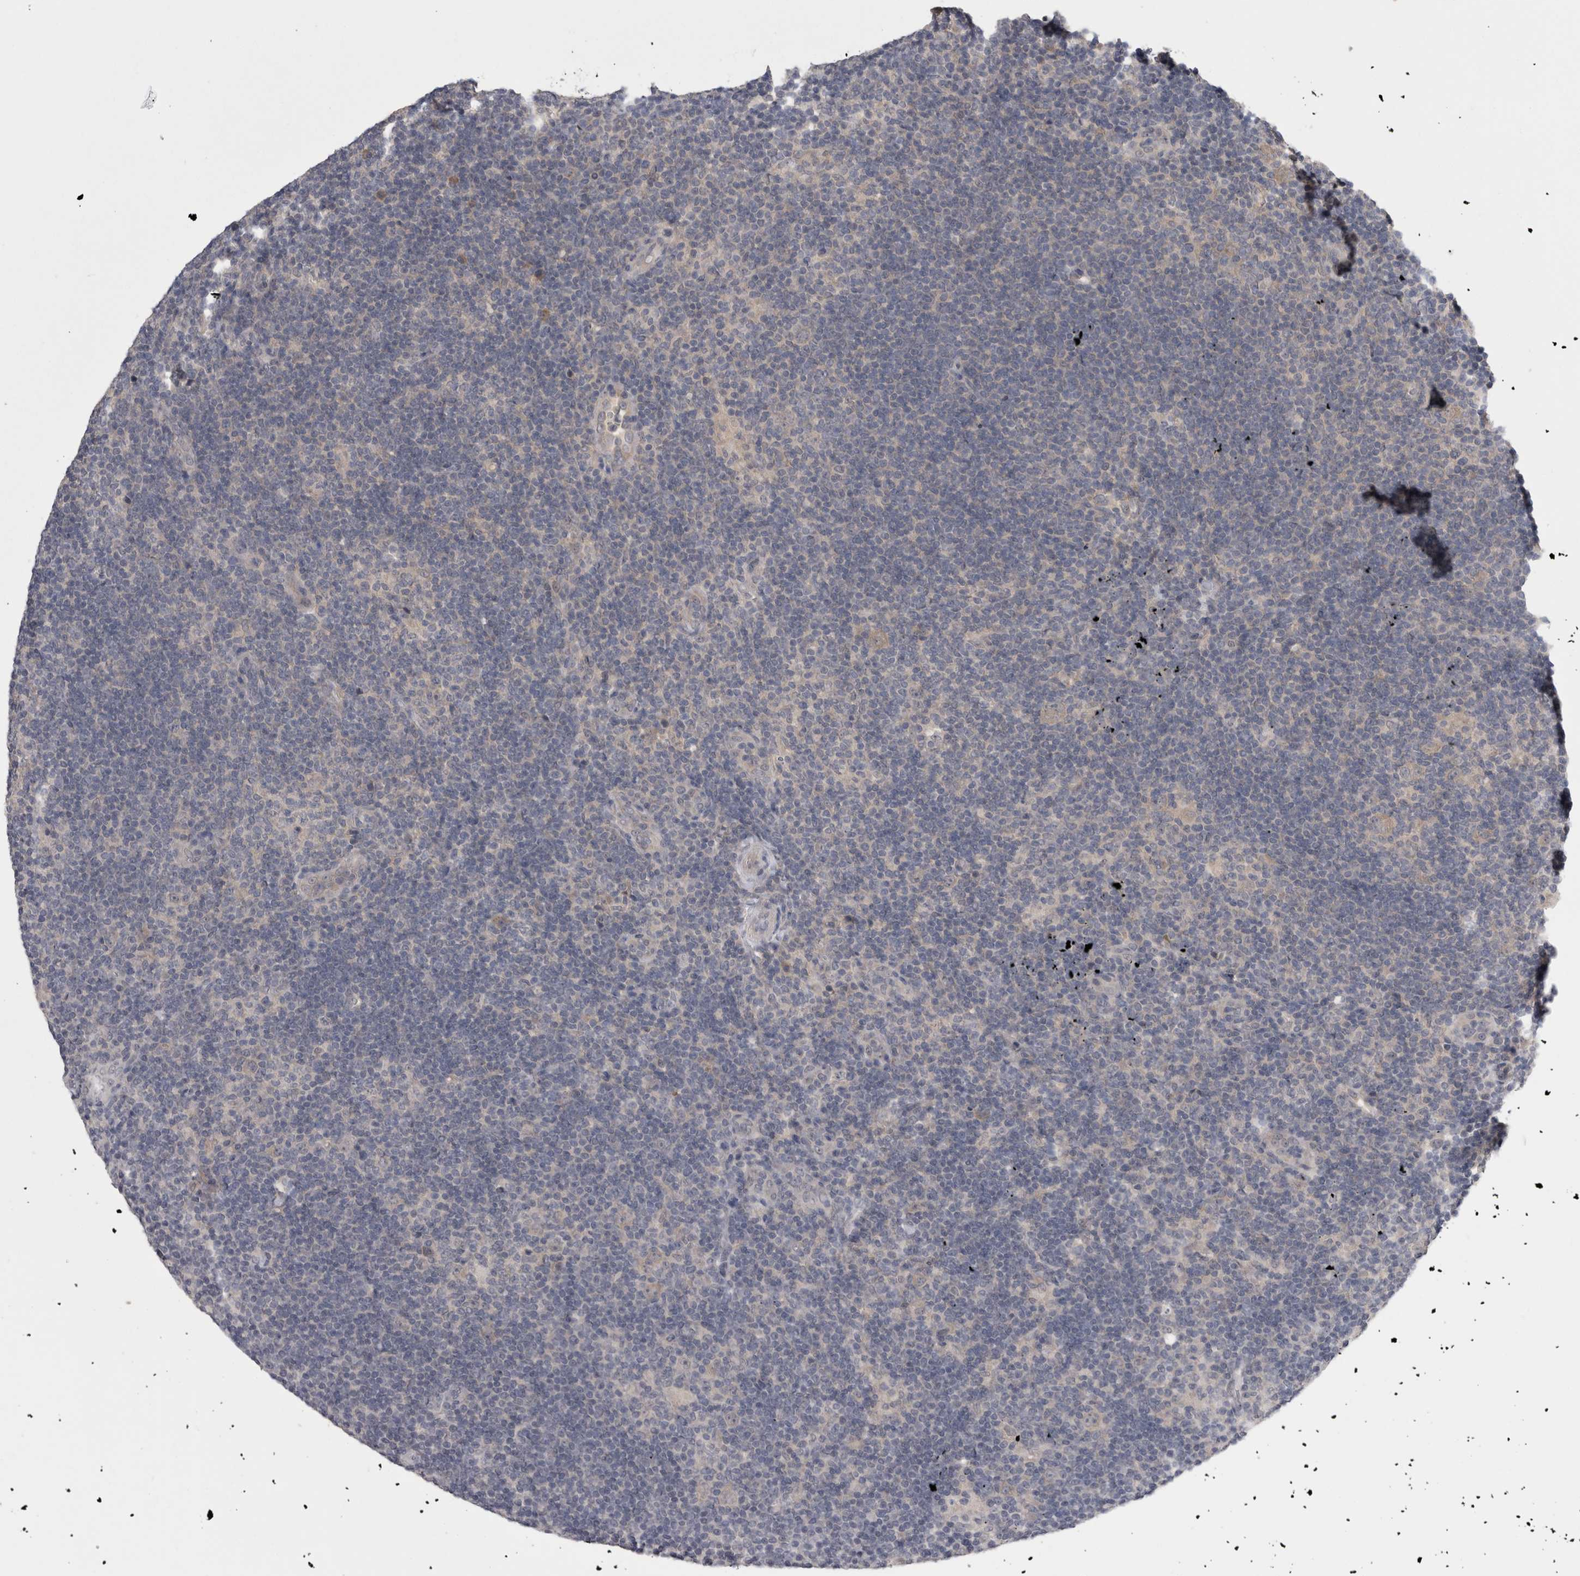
{"staining": {"intensity": "weak", "quantity": "25%-75%", "location": "cytoplasmic/membranous"}, "tissue": "lymphoma", "cell_type": "Tumor cells", "image_type": "cancer", "snomed": [{"axis": "morphology", "description": "Hodgkin's disease, NOS"}, {"axis": "topography", "description": "Lymph node"}], "caption": "A micrograph showing weak cytoplasmic/membranous positivity in about 25%-75% of tumor cells in Hodgkin's disease, as visualized by brown immunohistochemical staining.", "gene": "ZNF114", "patient": {"sex": "female", "age": 57}}